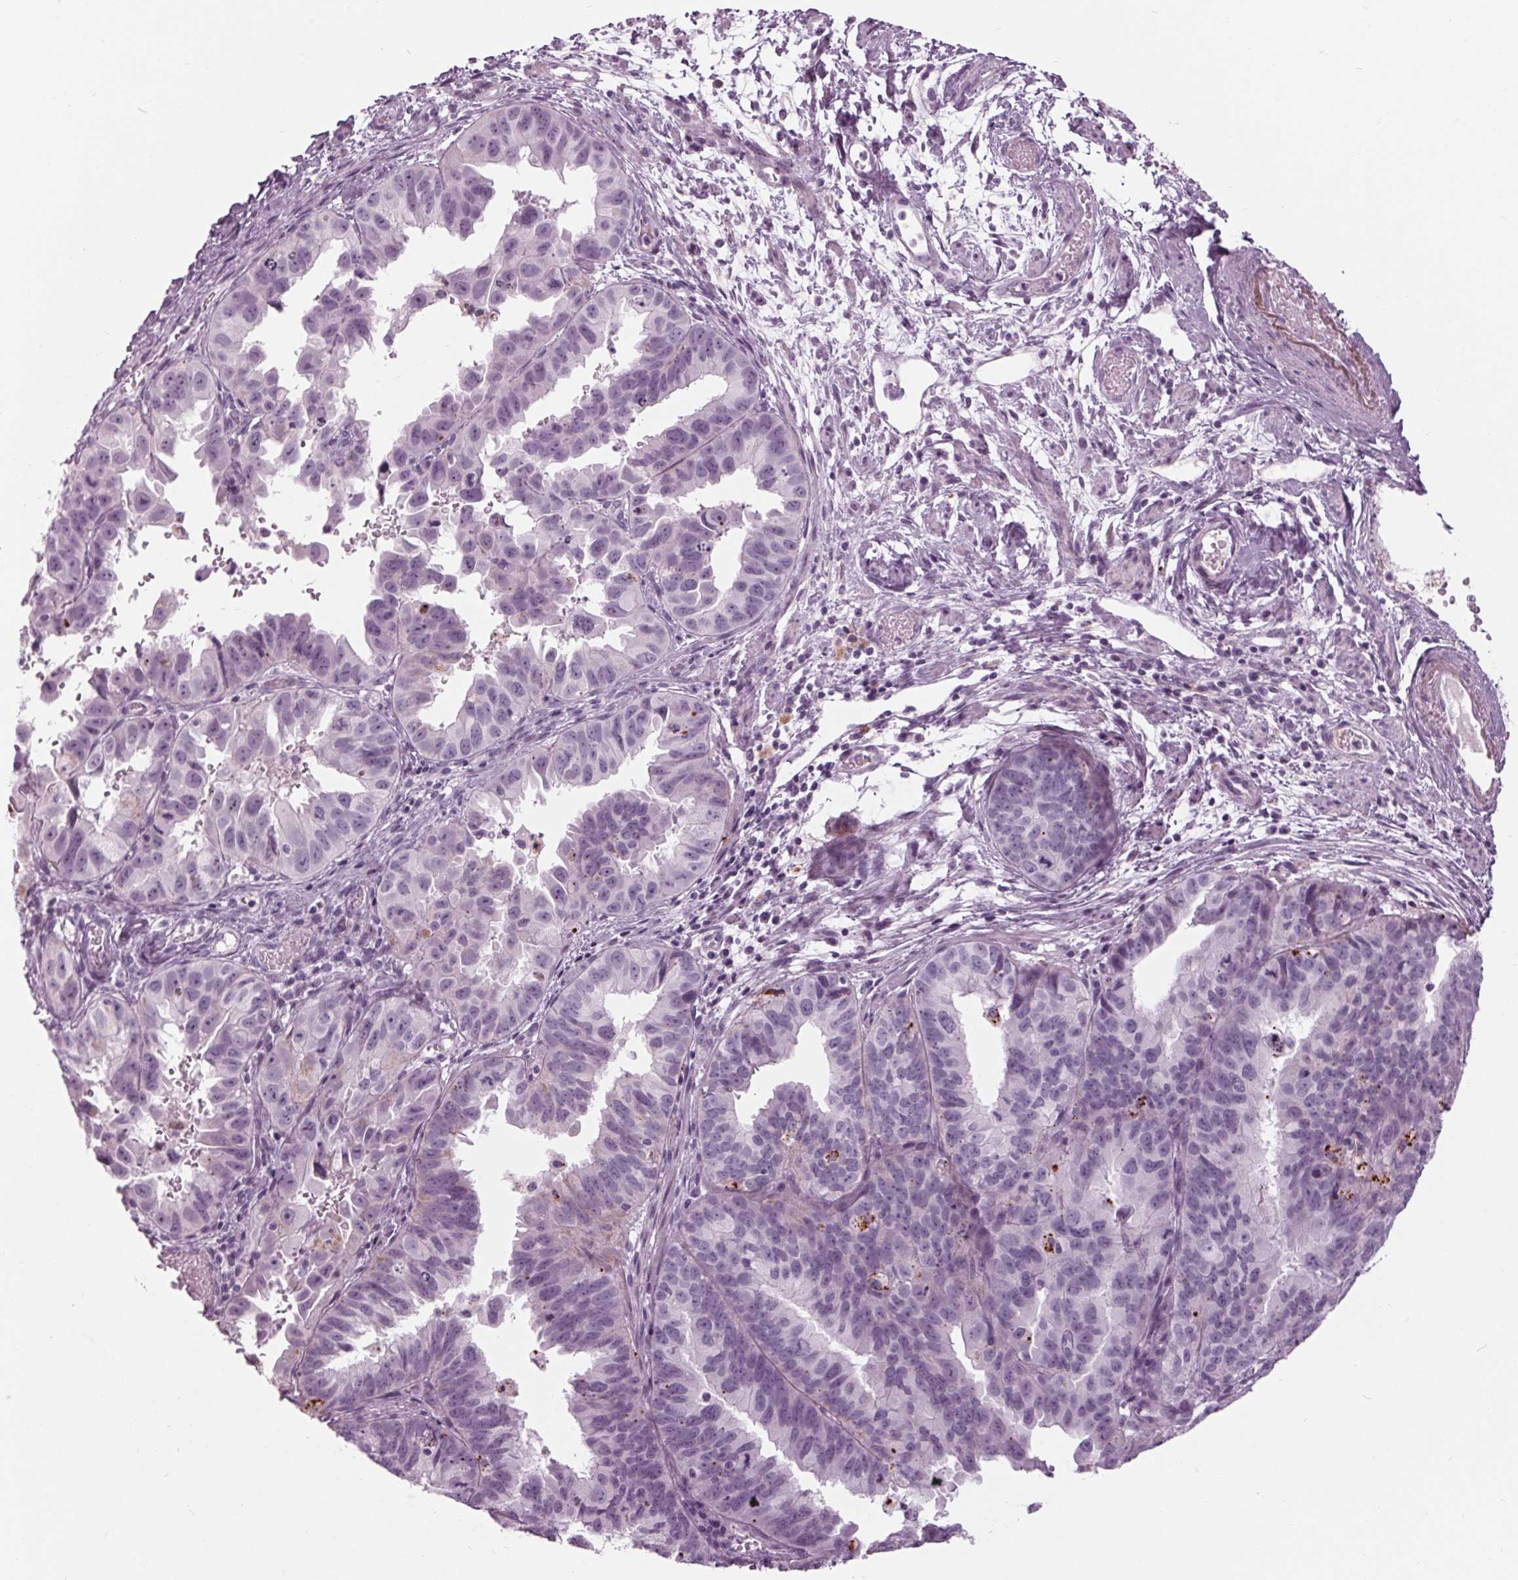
{"staining": {"intensity": "negative", "quantity": "none", "location": "none"}, "tissue": "ovarian cancer", "cell_type": "Tumor cells", "image_type": "cancer", "snomed": [{"axis": "morphology", "description": "Carcinoma, endometroid"}, {"axis": "topography", "description": "Ovary"}], "caption": "This is an immunohistochemistry photomicrograph of ovarian cancer (endometroid carcinoma). There is no positivity in tumor cells.", "gene": "CYP3A43", "patient": {"sex": "female", "age": 85}}